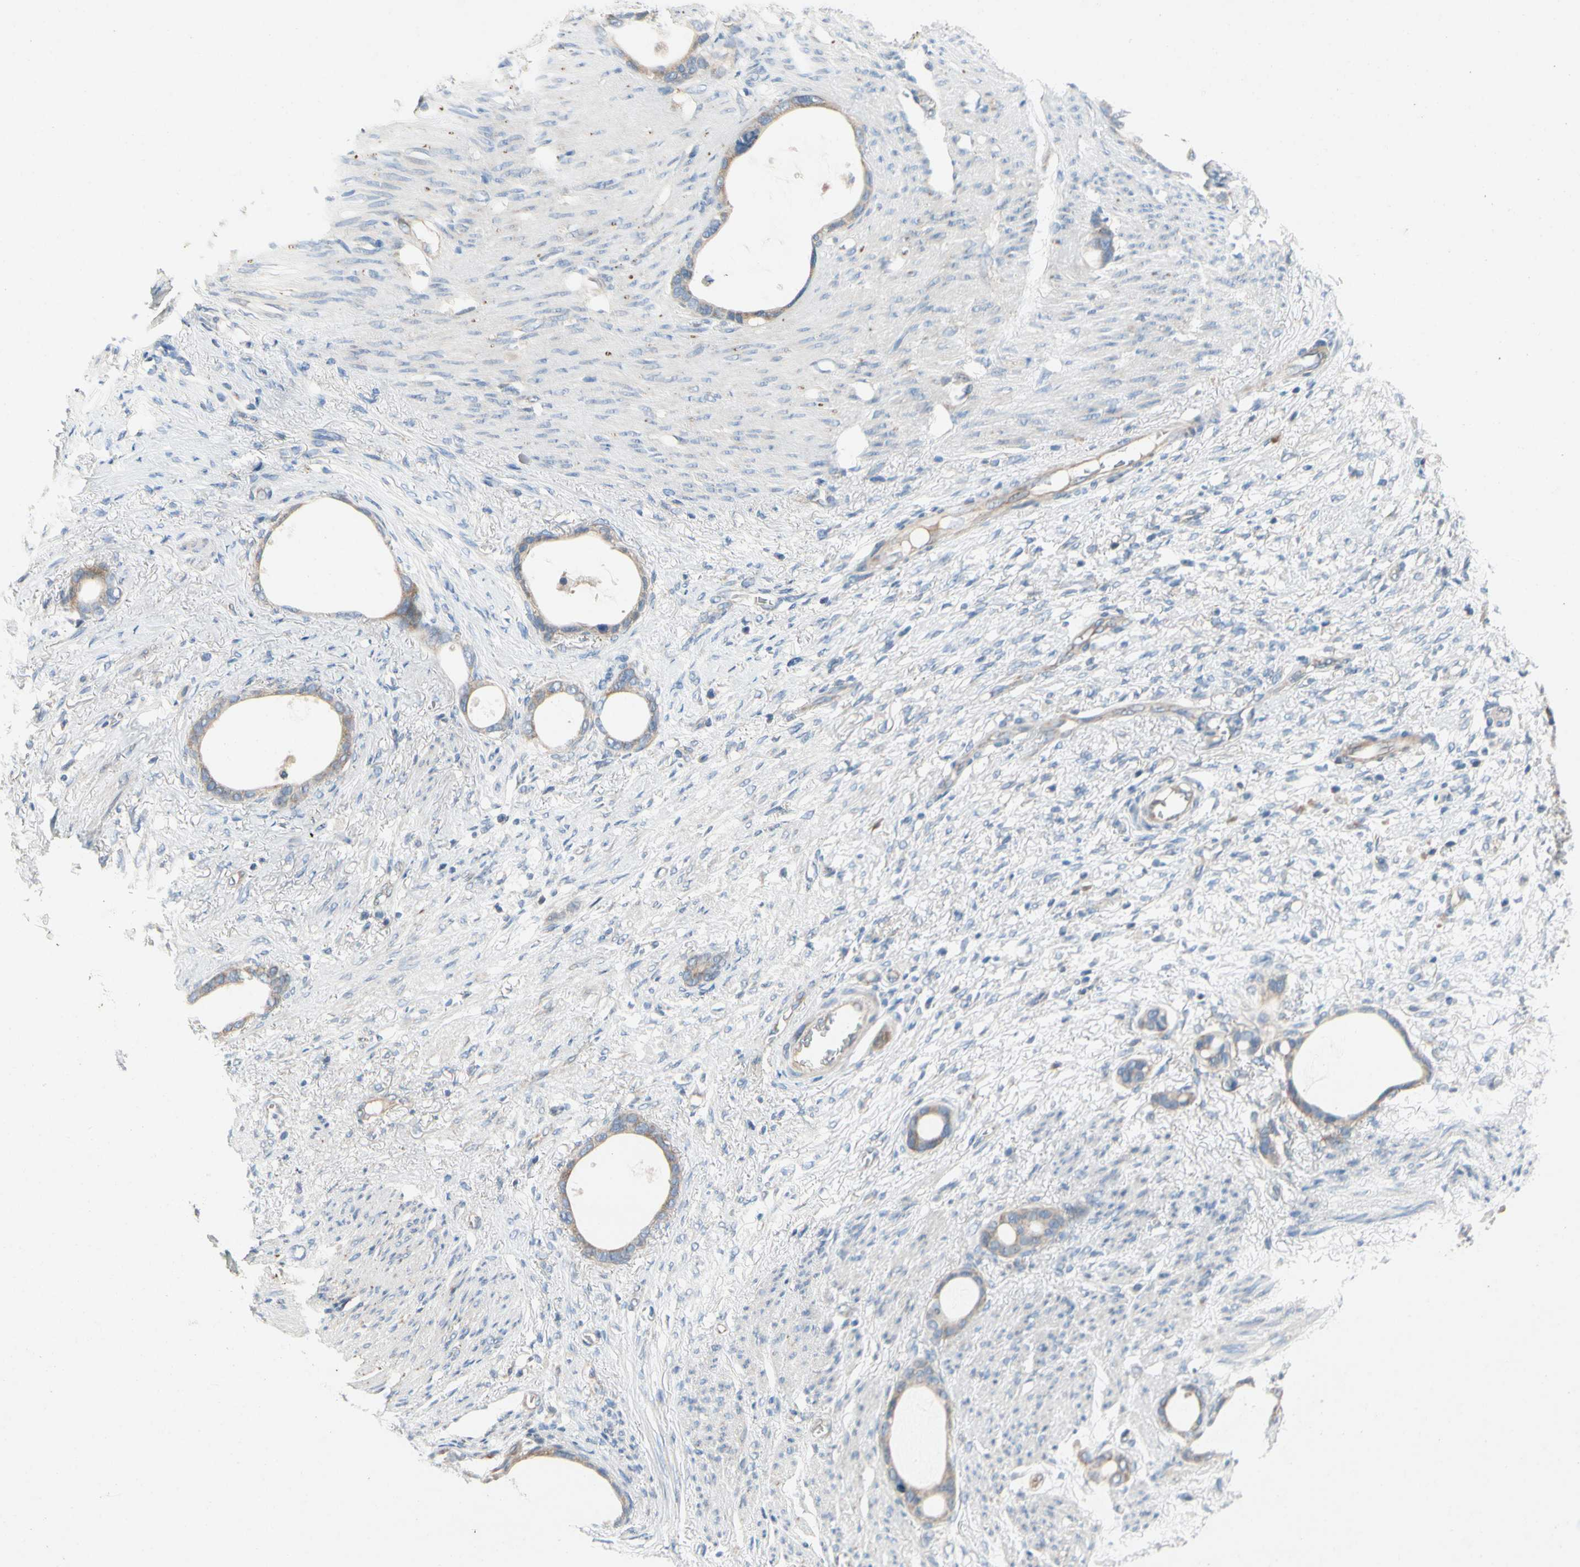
{"staining": {"intensity": "weak", "quantity": ">75%", "location": "cytoplasmic/membranous"}, "tissue": "stomach cancer", "cell_type": "Tumor cells", "image_type": "cancer", "snomed": [{"axis": "morphology", "description": "Adenocarcinoma, NOS"}, {"axis": "topography", "description": "Stomach"}], "caption": "Immunohistochemical staining of human stomach cancer (adenocarcinoma) reveals weak cytoplasmic/membranous protein positivity in about >75% of tumor cells.", "gene": "KLHDC8B", "patient": {"sex": "female", "age": 75}}